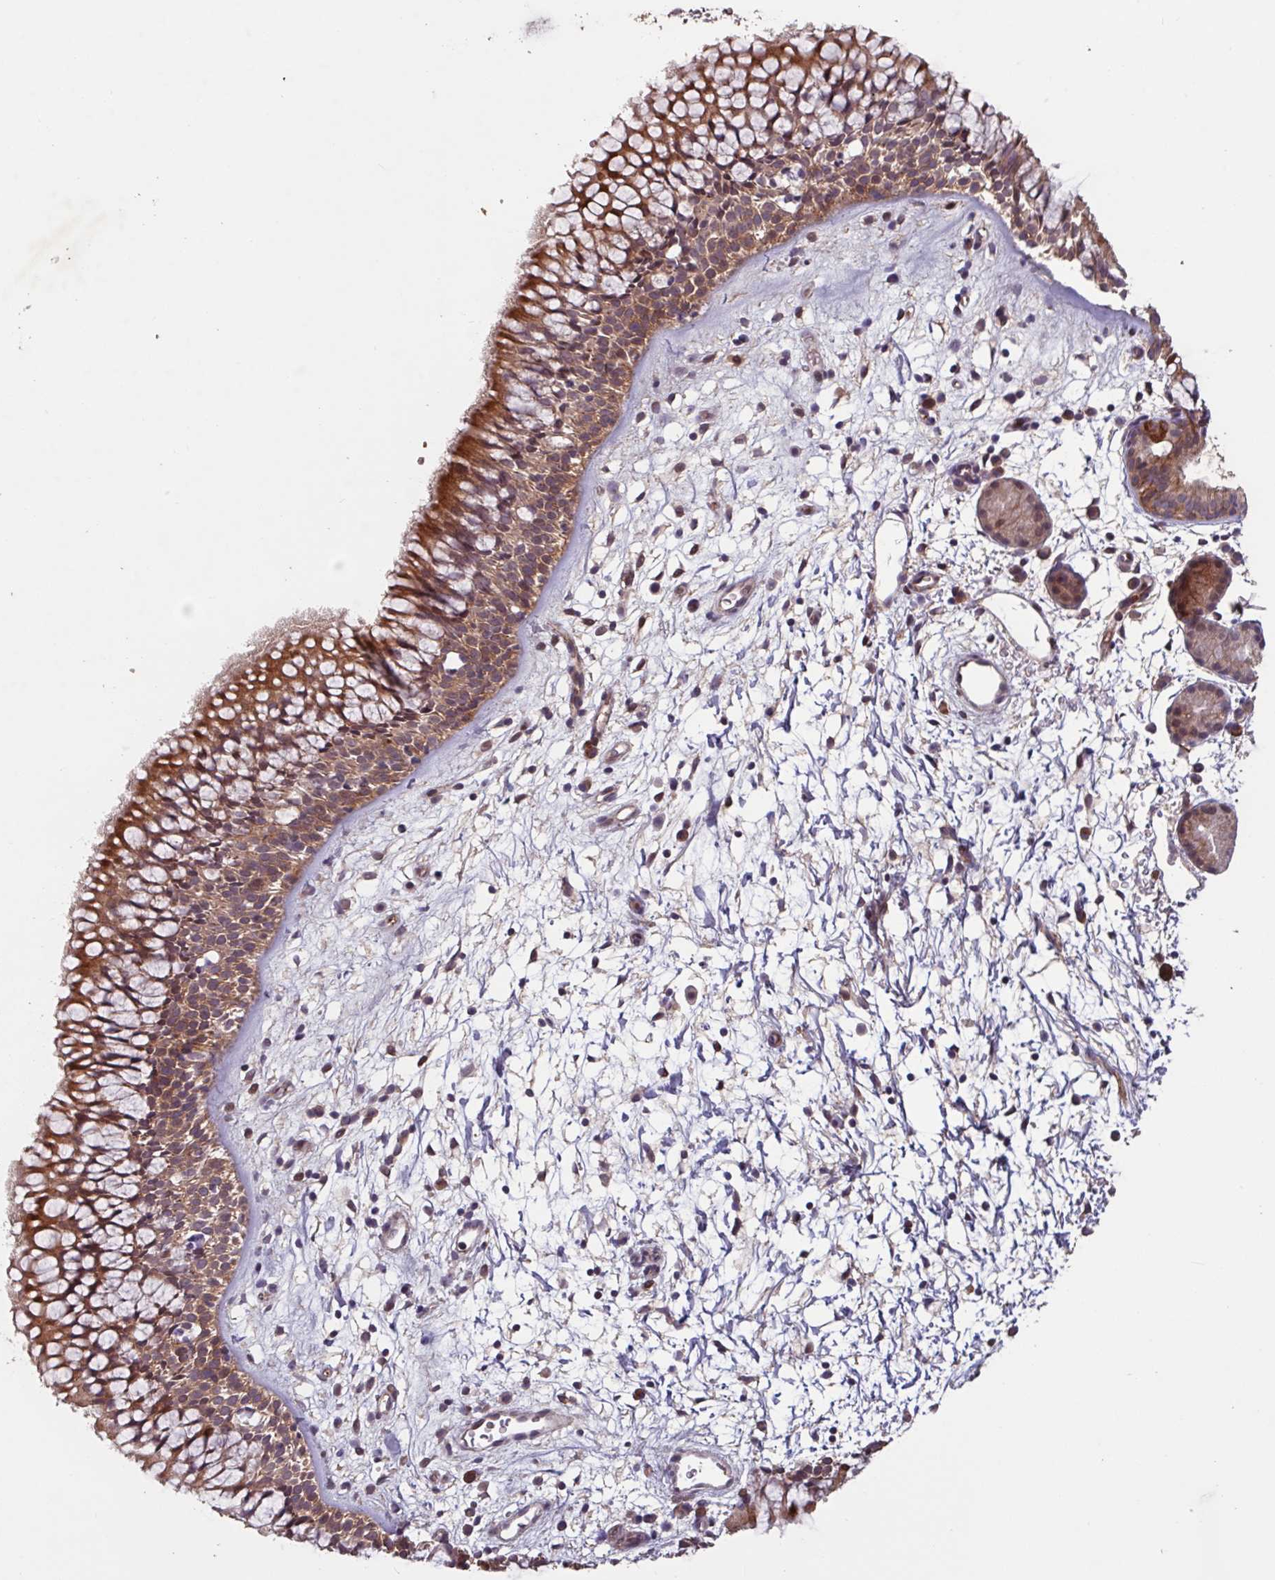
{"staining": {"intensity": "moderate", "quantity": ">75%", "location": "cytoplasmic/membranous"}, "tissue": "nasopharynx", "cell_type": "Respiratory epithelial cells", "image_type": "normal", "snomed": [{"axis": "morphology", "description": "Normal tissue, NOS"}, {"axis": "topography", "description": "Nasopharynx"}], "caption": "Brown immunohistochemical staining in normal nasopharynx exhibits moderate cytoplasmic/membranous positivity in approximately >75% of respiratory epithelial cells.", "gene": "TMEM88", "patient": {"sex": "male", "age": 65}}